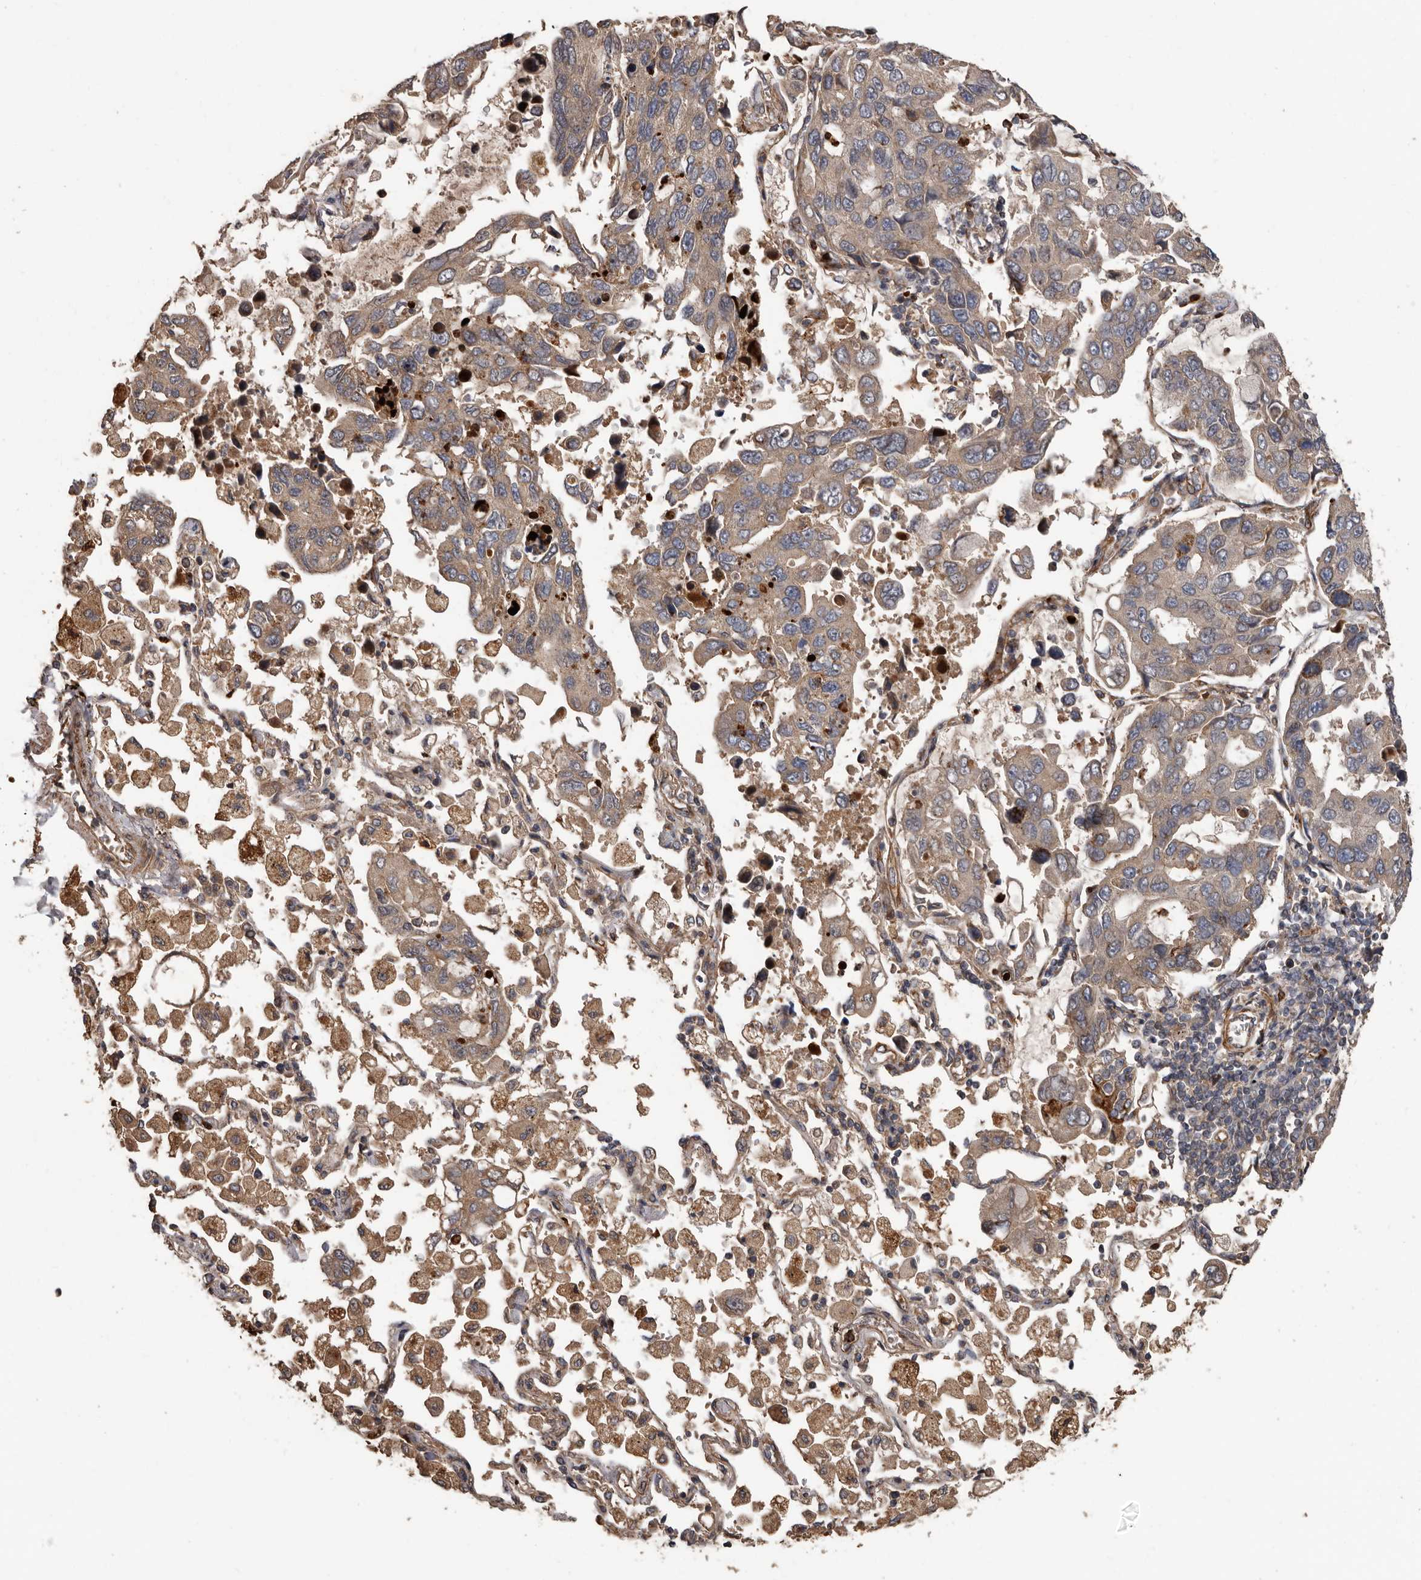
{"staining": {"intensity": "weak", "quantity": ">75%", "location": "cytoplasmic/membranous"}, "tissue": "lung cancer", "cell_type": "Tumor cells", "image_type": "cancer", "snomed": [{"axis": "morphology", "description": "Adenocarcinoma, NOS"}, {"axis": "topography", "description": "Lung"}], "caption": "IHC photomicrograph of neoplastic tissue: lung cancer (adenocarcinoma) stained using IHC demonstrates low levels of weak protein expression localized specifically in the cytoplasmic/membranous of tumor cells, appearing as a cytoplasmic/membranous brown color.", "gene": "ARHGEF5", "patient": {"sex": "male", "age": 64}}